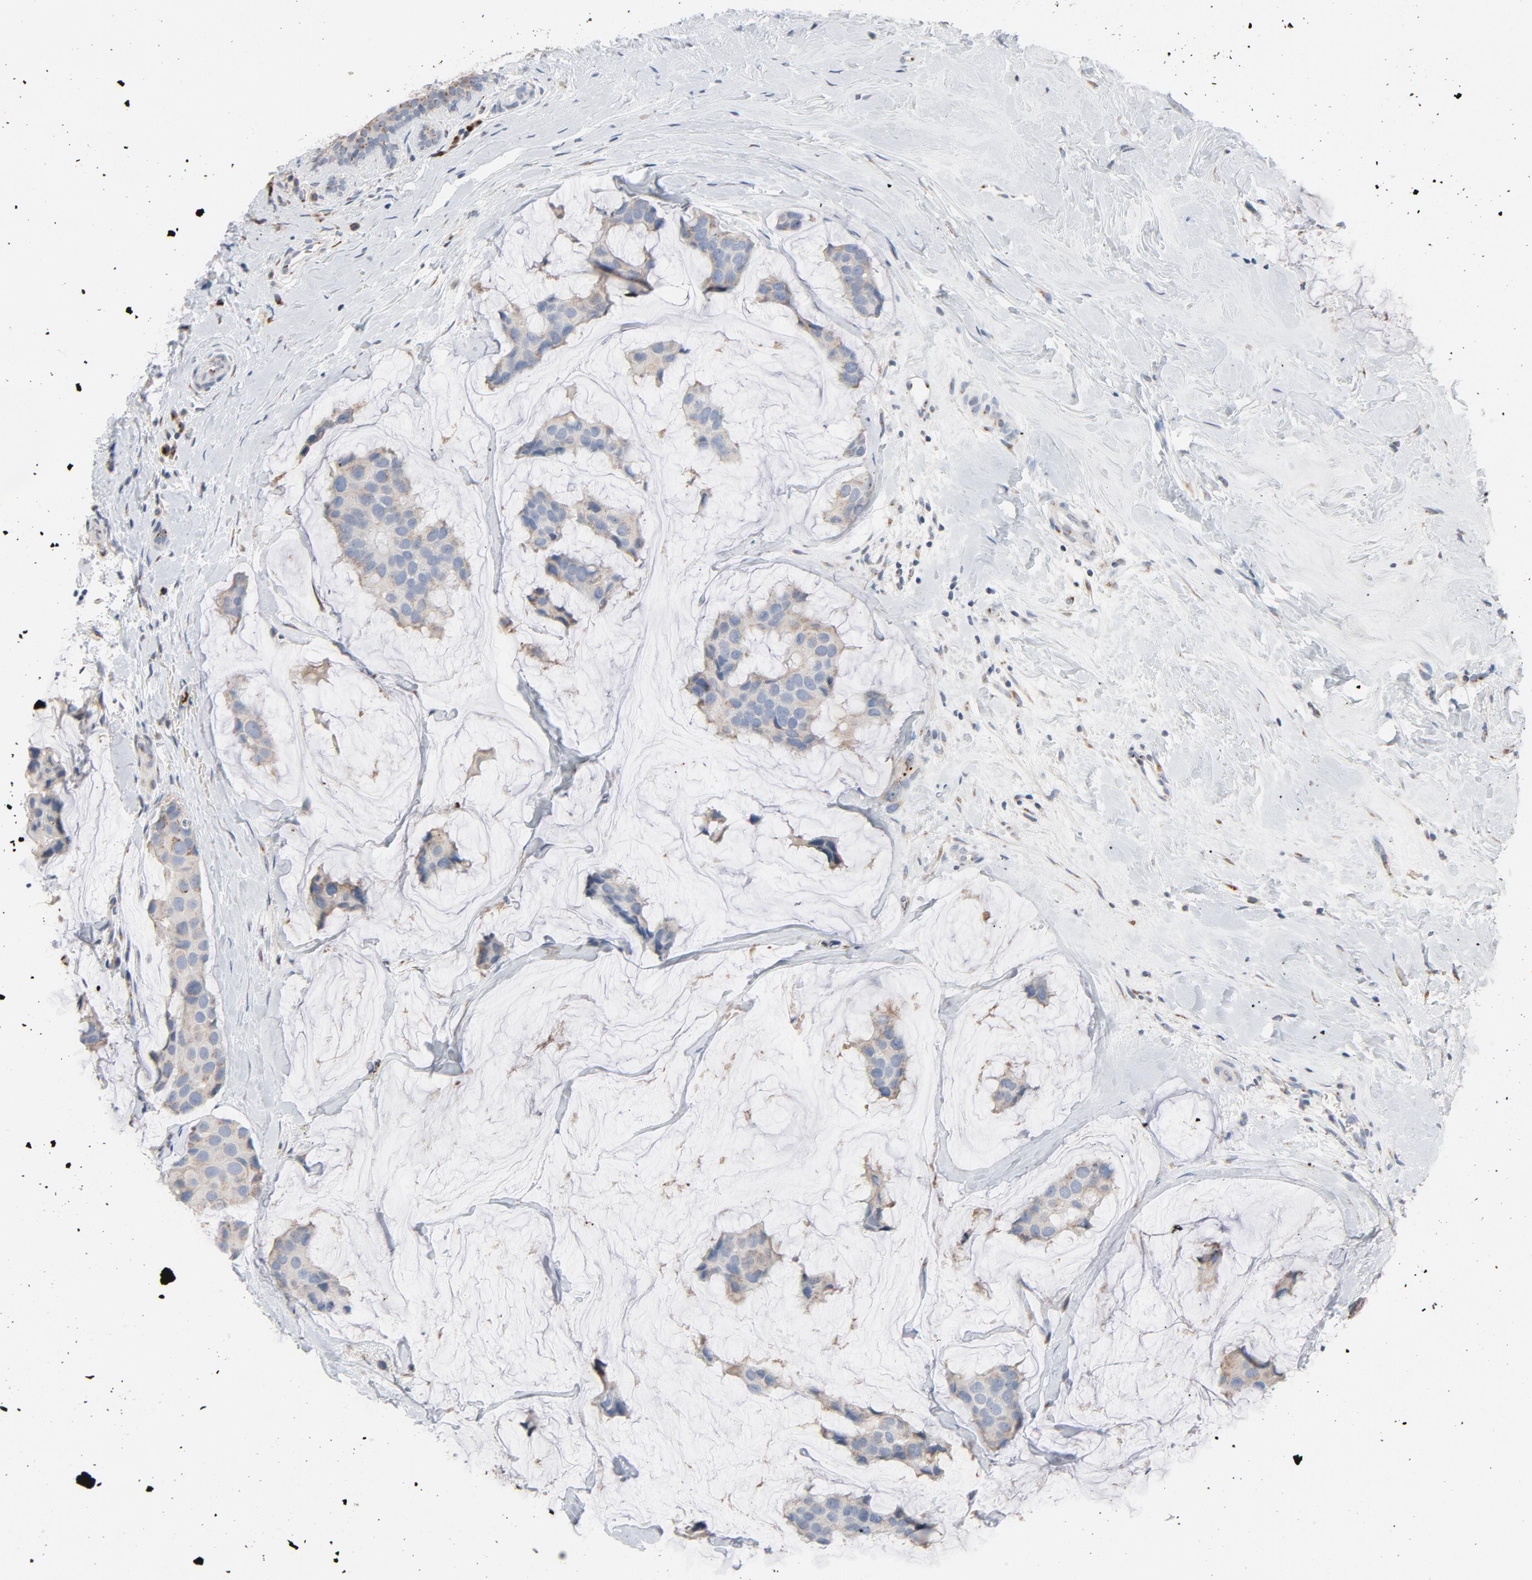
{"staining": {"intensity": "negative", "quantity": "none", "location": "none"}, "tissue": "breast cancer", "cell_type": "Tumor cells", "image_type": "cancer", "snomed": [{"axis": "morphology", "description": "Duct carcinoma"}, {"axis": "topography", "description": "Breast"}], "caption": "DAB immunohistochemical staining of breast cancer reveals no significant expression in tumor cells.", "gene": "LMAN2", "patient": {"sex": "female", "age": 51}}